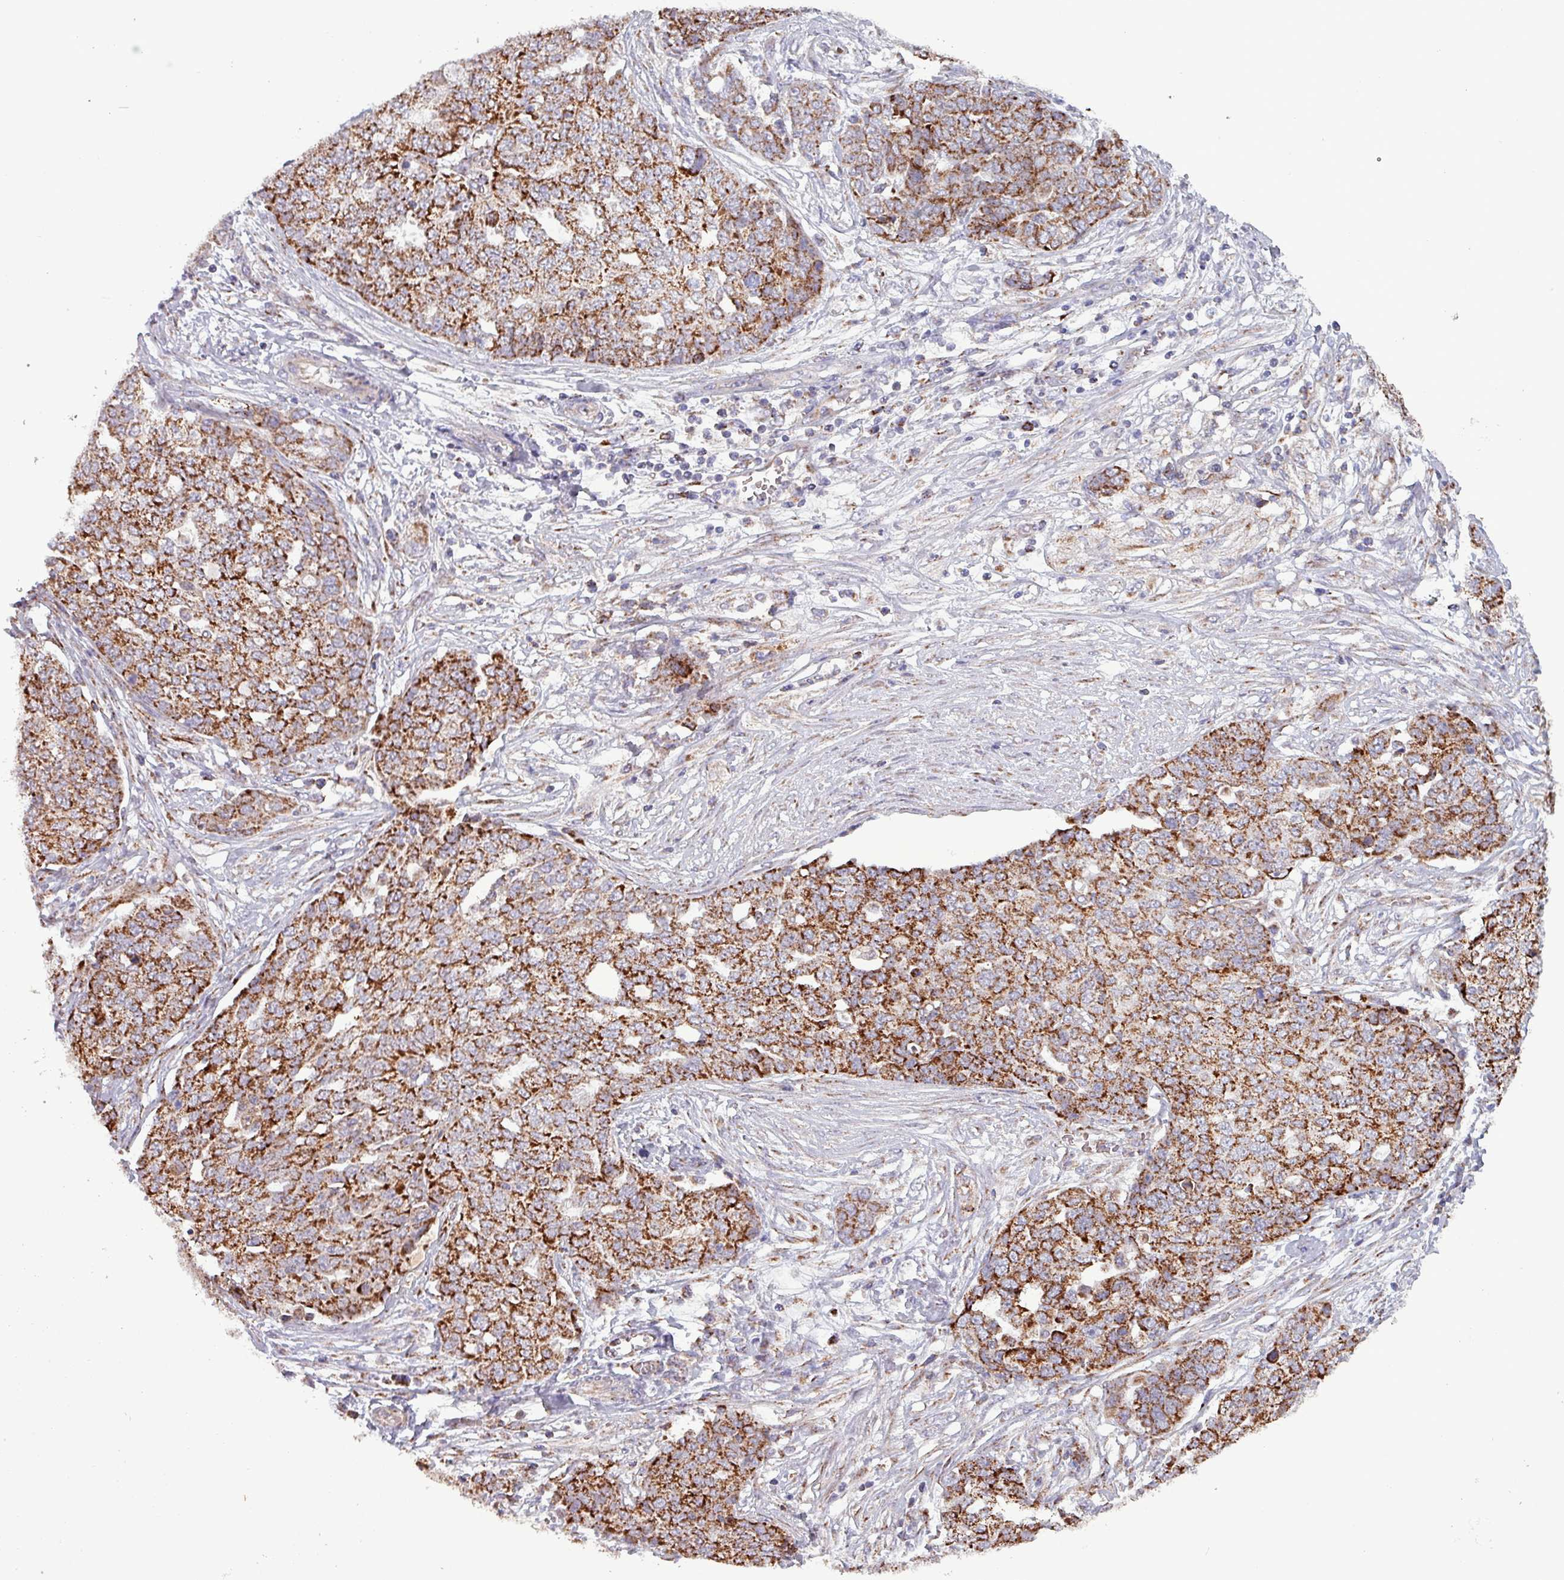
{"staining": {"intensity": "strong", "quantity": ">75%", "location": "cytoplasmic/membranous"}, "tissue": "ovarian cancer", "cell_type": "Tumor cells", "image_type": "cancer", "snomed": [{"axis": "morphology", "description": "Cystadenocarcinoma, serous, NOS"}, {"axis": "topography", "description": "Soft tissue"}, {"axis": "topography", "description": "Ovary"}], "caption": "A high amount of strong cytoplasmic/membranous expression is seen in approximately >75% of tumor cells in ovarian cancer tissue. The protein of interest is stained brown, and the nuclei are stained in blue (DAB IHC with brightfield microscopy, high magnification).", "gene": "ZNF322", "patient": {"sex": "female", "age": 57}}